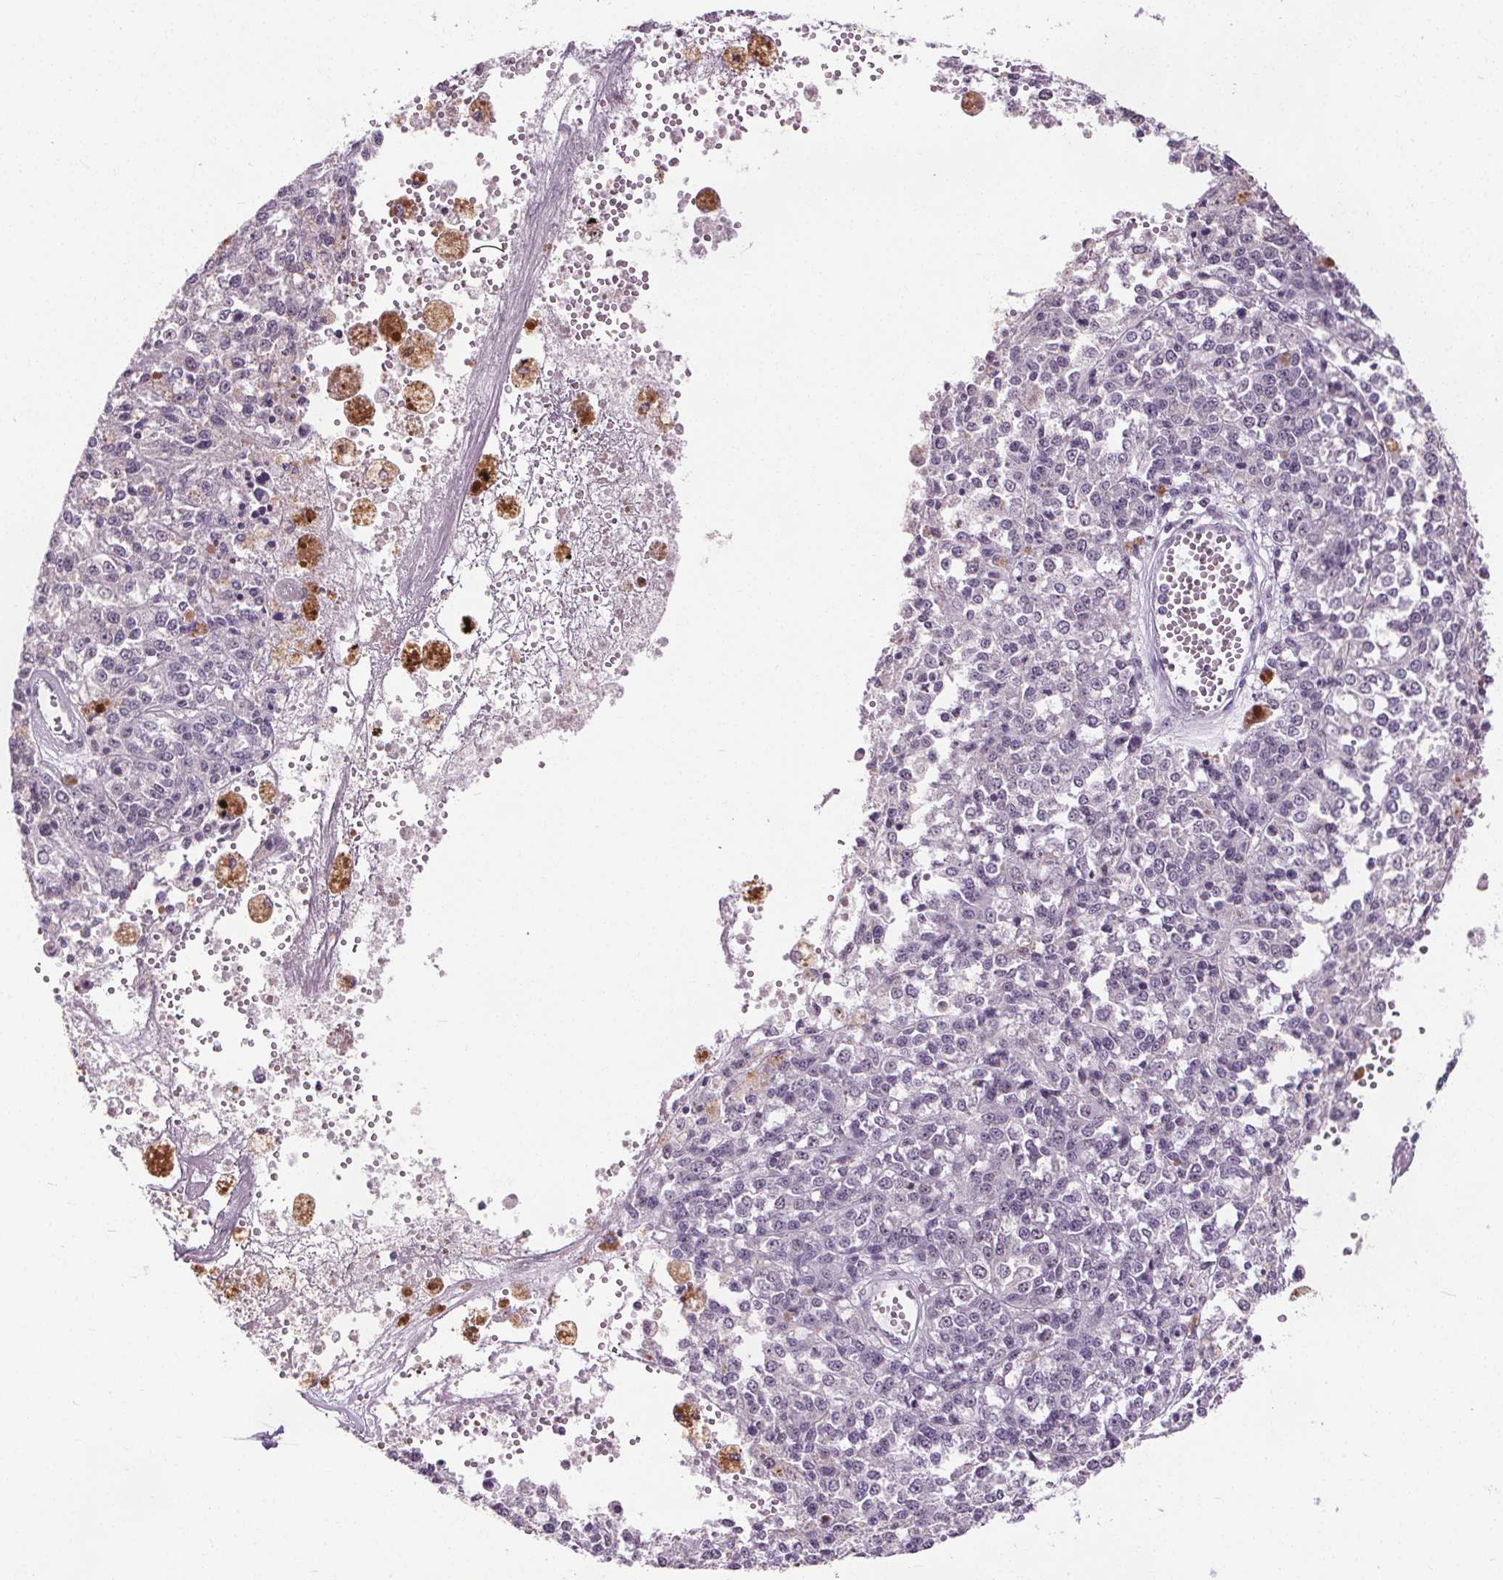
{"staining": {"intensity": "negative", "quantity": "none", "location": "none"}, "tissue": "melanoma", "cell_type": "Tumor cells", "image_type": "cancer", "snomed": [{"axis": "morphology", "description": "Malignant melanoma, Metastatic site"}, {"axis": "topography", "description": "Lymph node"}], "caption": "This is an immunohistochemistry micrograph of malignant melanoma (metastatic site). There is no expression in tumor cells.", "gene": "SLC2A9", "patient": {"sex": "female", "age": 64}}